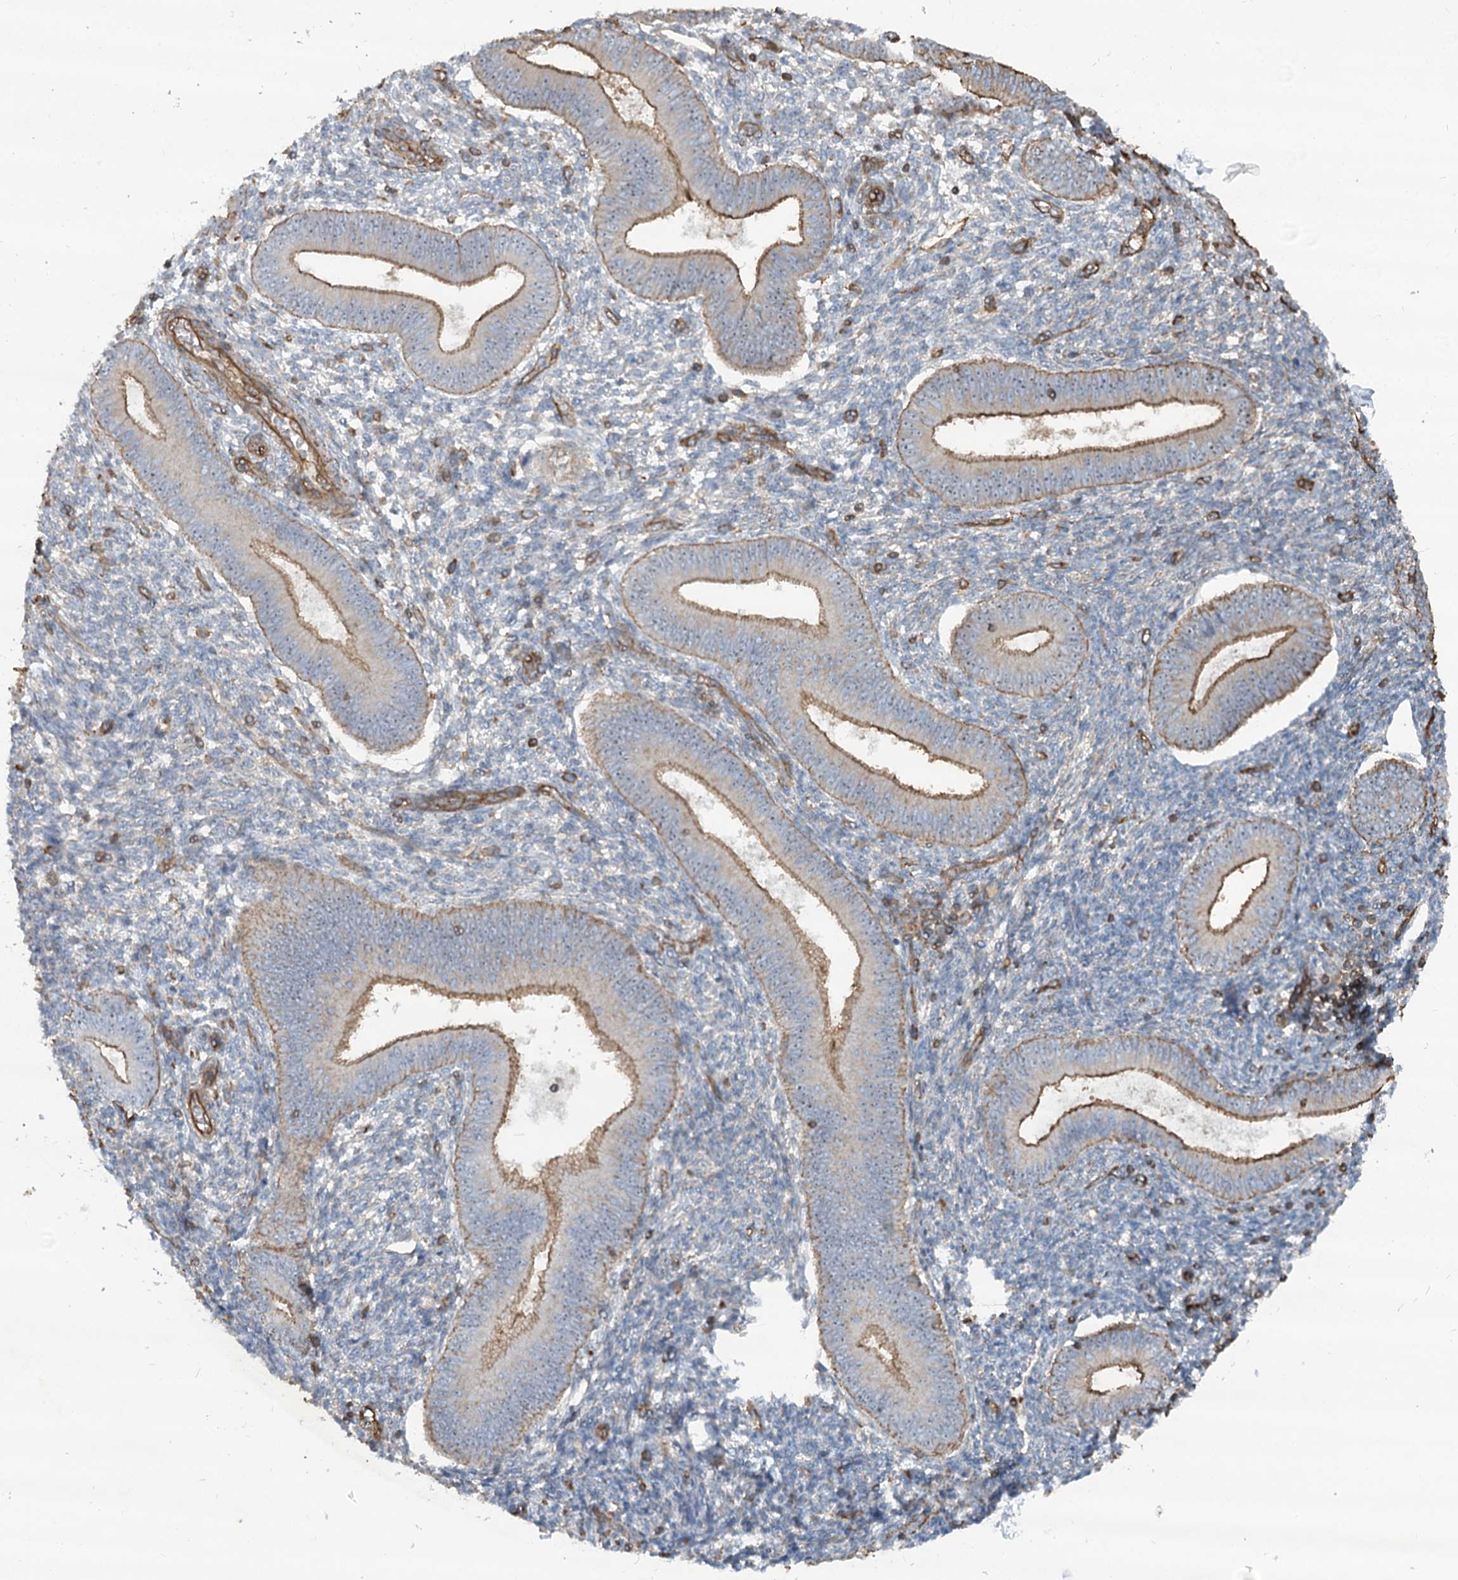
{"staining": {"intensity": "negative", "quantity": "none", "location": "none"}, "tissue": "endometrium", "cell_type": "Cells in endometrial stroma", "image_type": "normal", "snomed": [{"axis": "morphology", "description": "Normal tissue, NOS"}, {"axis": "topography", "description": "Uterus"}, {"axis": "topography", "description": "Endometrium"}], "caption": "Endometrium was stained to show a protein in brown. There is no significant positivity in cells in endometrial stroma. (Stains: DAB (3,3'-diaminobenzidine) immunohistochemistry with hematoxylin counter stain, Microscopy: brightfield microscopy at high magnification).", "gene": "WDR36", "patient": {"sex": "female", "age": 48}}